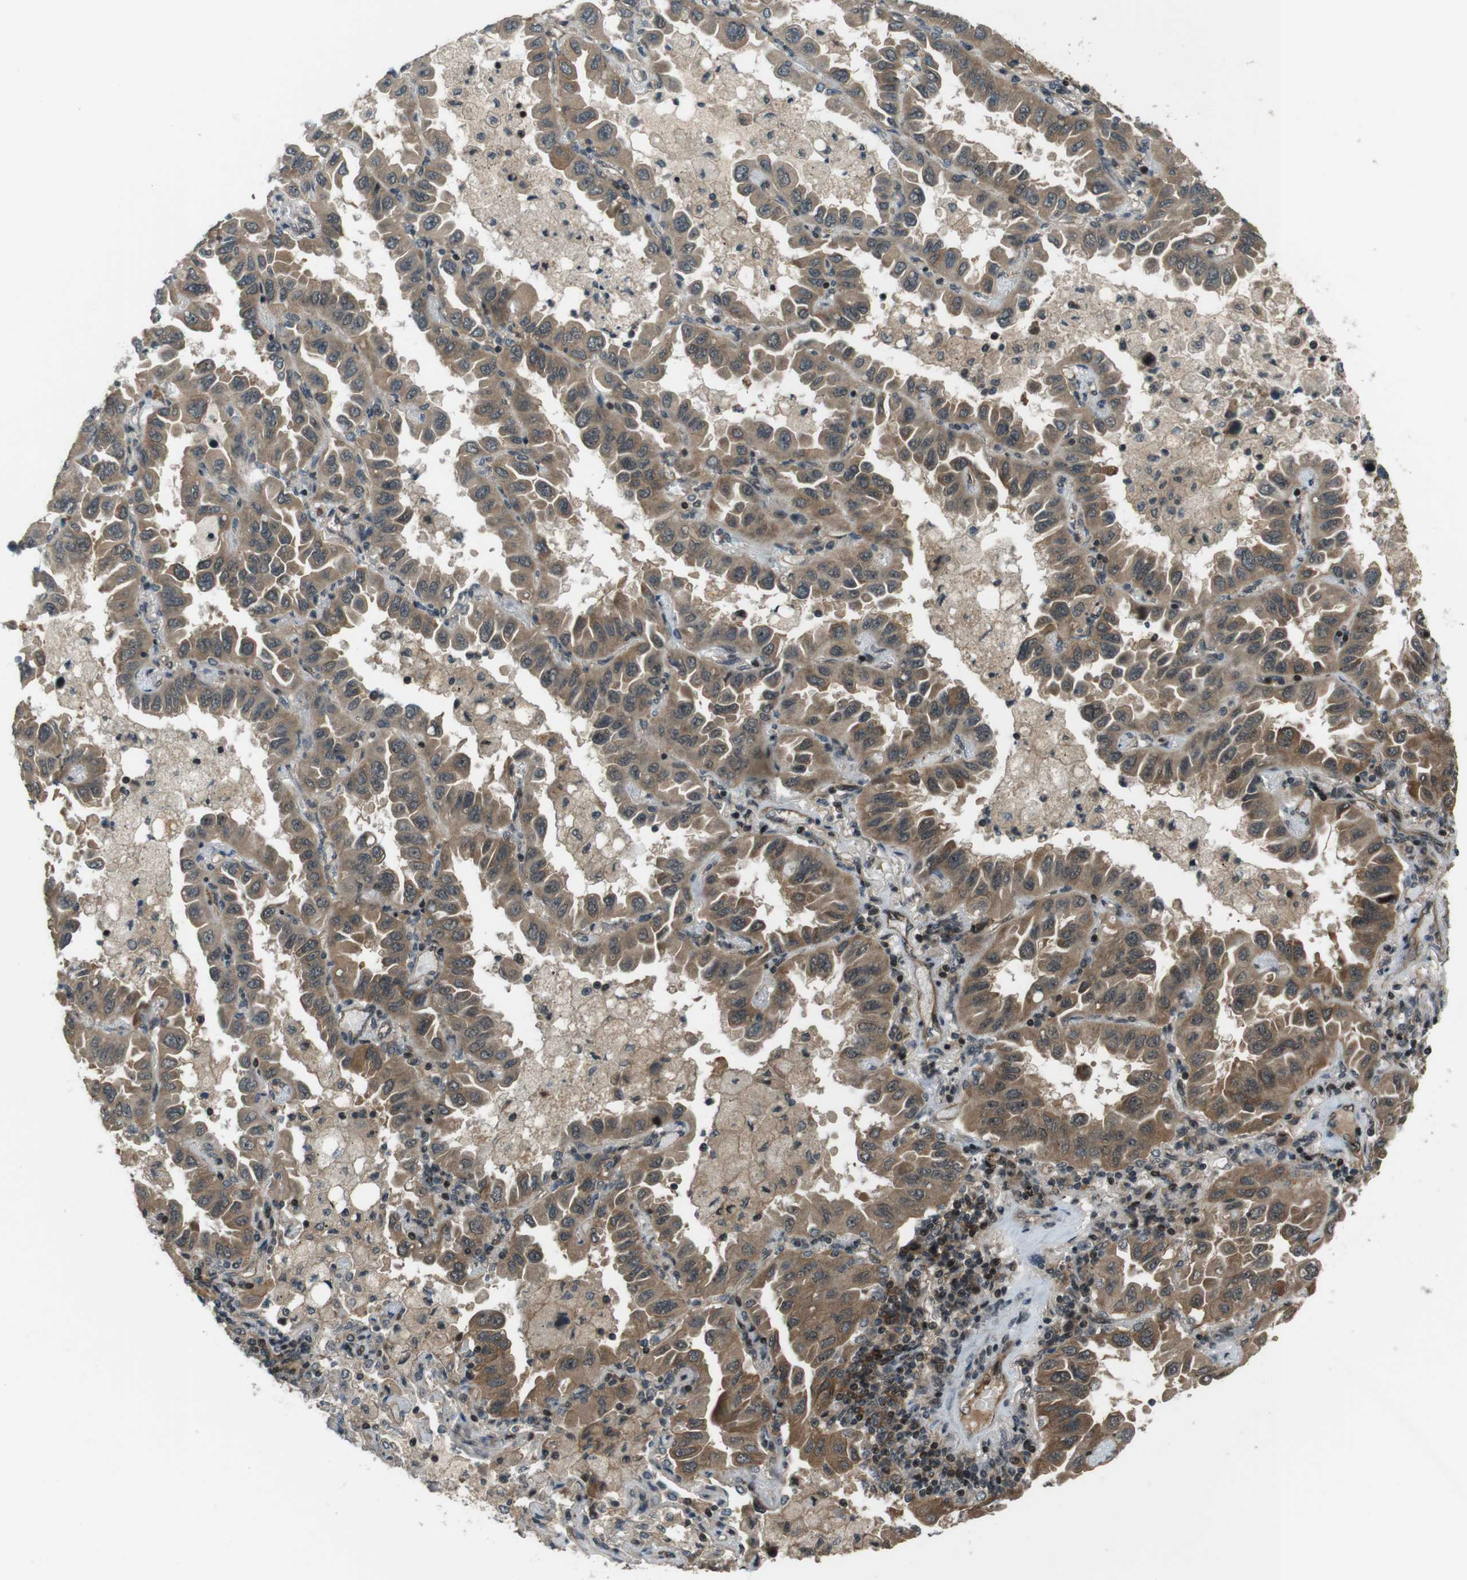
{"staining": {"intensity": "moderate", "quantity": ">75%", "location": "cytoplasmic/membranous"}, "tissue": "lung cancer", "cell_type": "Tumor cells", "image_type": "cancer", "snomed": [{"axis": "morphology", "description": "Adenocarcinoma, NOS"}, {"axis": "topography", "description": "Lung"}], "caption": "Immunohistochemistry (IHC) (DAB) staining of adenocarcinoma (lung) demonstrates moderate cytoplasmic/membranous protein staining in about >75% of tumor cells.", "gene": "TIAM2", "patient": {"sex": "male", "age": 64}}